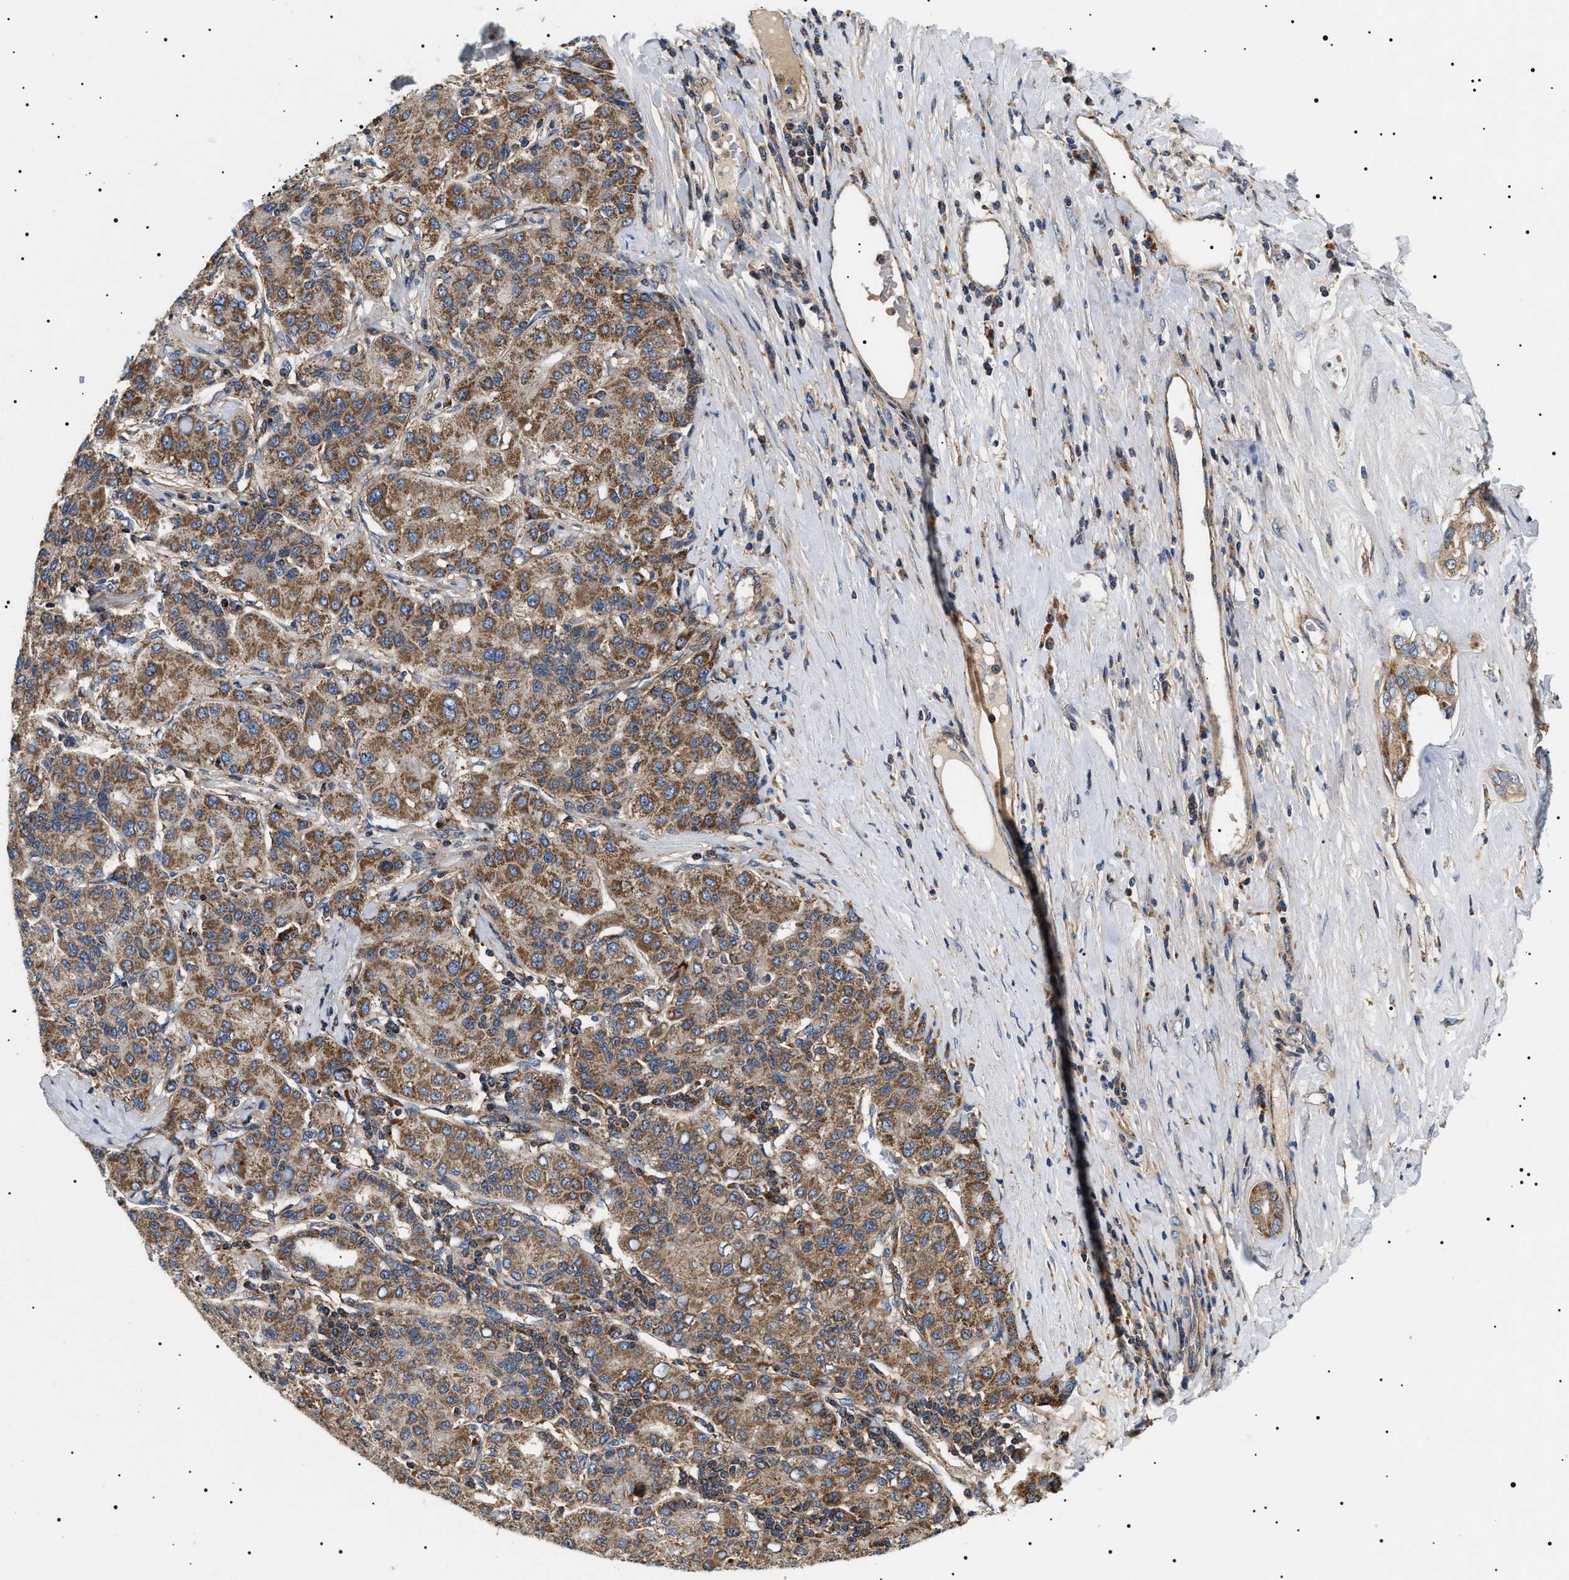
{"staining": {"intensity": "moderate", "quantity": ">75%", "location": "cytoplasmic/membranous"}, "tissue": "liver cancer", "cell_type": "Tumor cells", "image_type": "cancer", "snomed": [{"axis": "morphology", "description": "Carcinoma, Hepatocellular, NOS"}, {"axis": "topography", "description": "Liver"}], "caption": "A brown stain highlights moderate cytoplasmic/membranous positivity of a protein in human liver cancer tumor cells.", "gene": "OXSM", "patient": {"sex": "male", "age": 65}}